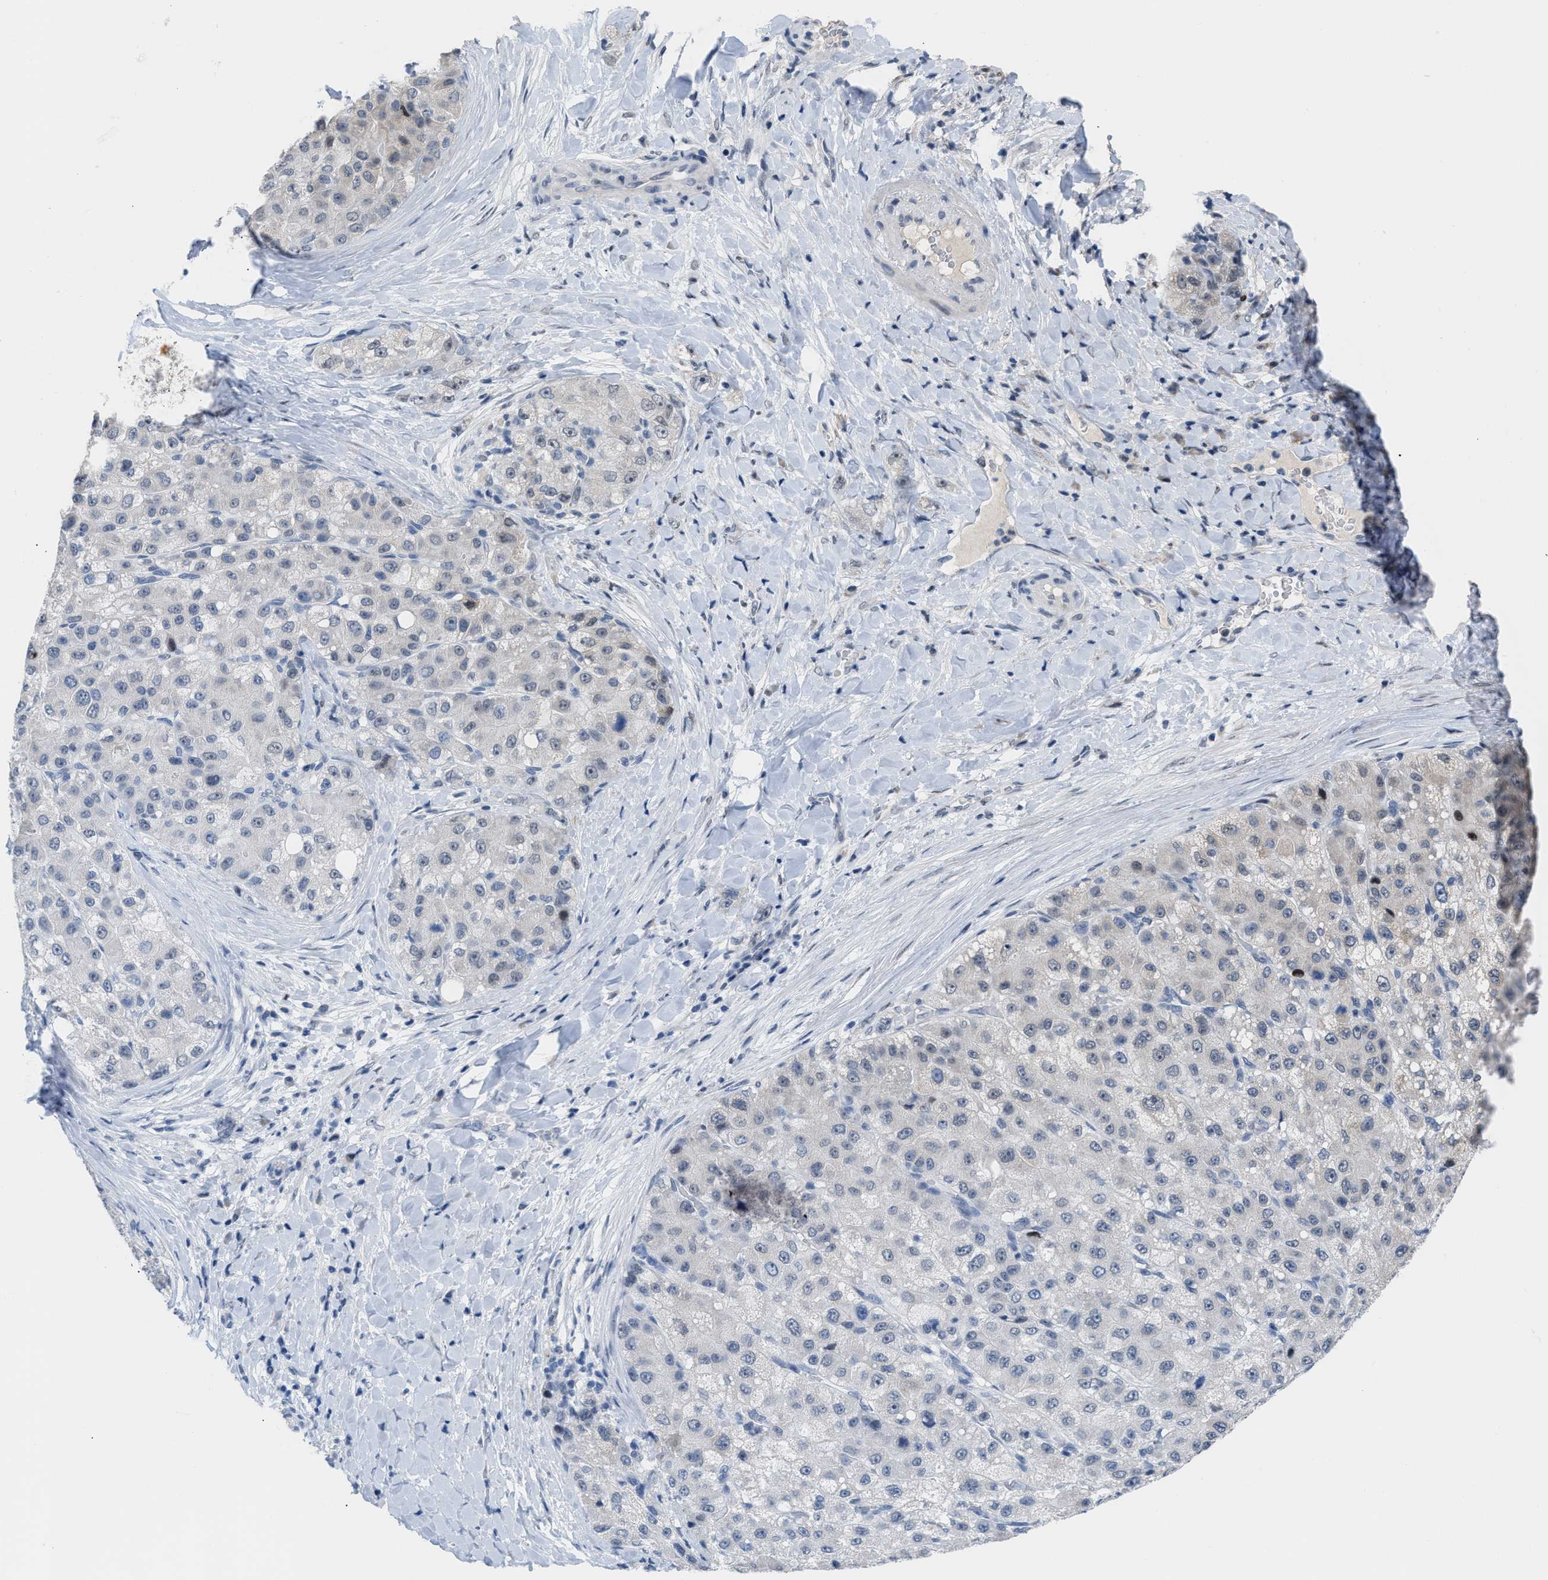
{"staining": {"intensity": "weak", "quantity": "<25%", "location": "nuclear"}, "tissue": "liver cancer", "cell_type": "Tumor cells", "image_type": "cancer", "snomed": [{"axis": "morphology", "description": "Carcinoma, Hepatocellular, NOS"}, {"axis": "topography", "description": "Liver"}], "caption": "Tumor cells show no significant protein staining in liver hepatocellular carcinoma.", "gene": "SETDB1", "patient": {"sex": "male", "age": 80}}